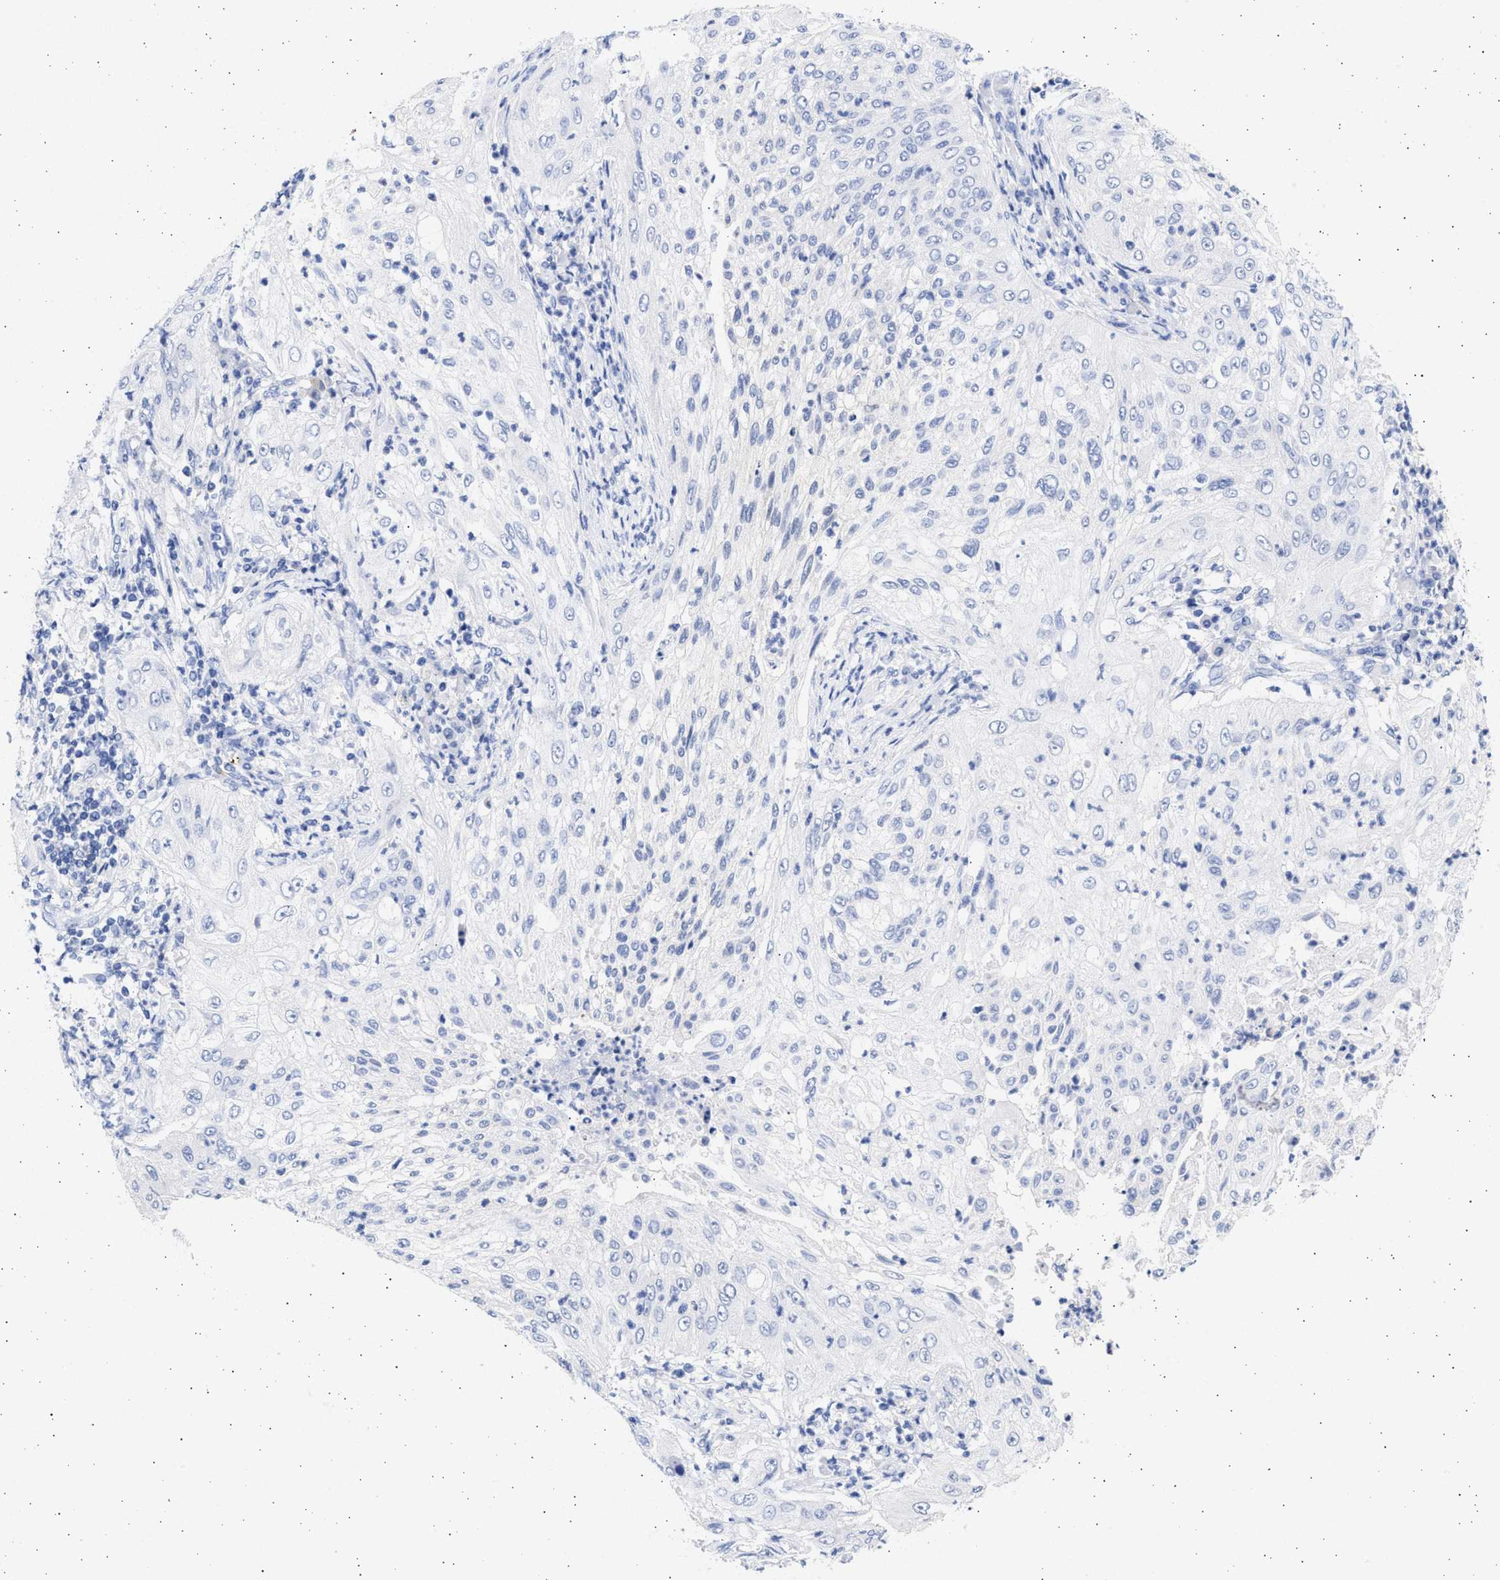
{"staining": {"intensity": "negative", "quantity": "none", "location": "none"}, "tissue": "lung cancer", "cell_type": "Tumor cells", "image_type": "cancer", "snomed": [{"axis": "morphology", "description": "Inflammation, NOS"}, {"axis": "morphology", "description": "Squamous cell carcinoma, NOS"}, {"axis": "topography", "description": "Lymph node"}, {"axis": "topography", "description": "Soft tissue"}, {"axis": "topography", "description": "Lung"}], "caption": "Immunohistochemistry photomicrograph of lung cancer stained for a protein (brown), which demonstrates no expression in tumor cells. (DAB immunohistochemistry, high magnification).", "gene": "ALDOC", "patient": {"sex": "male", "age": 66}}